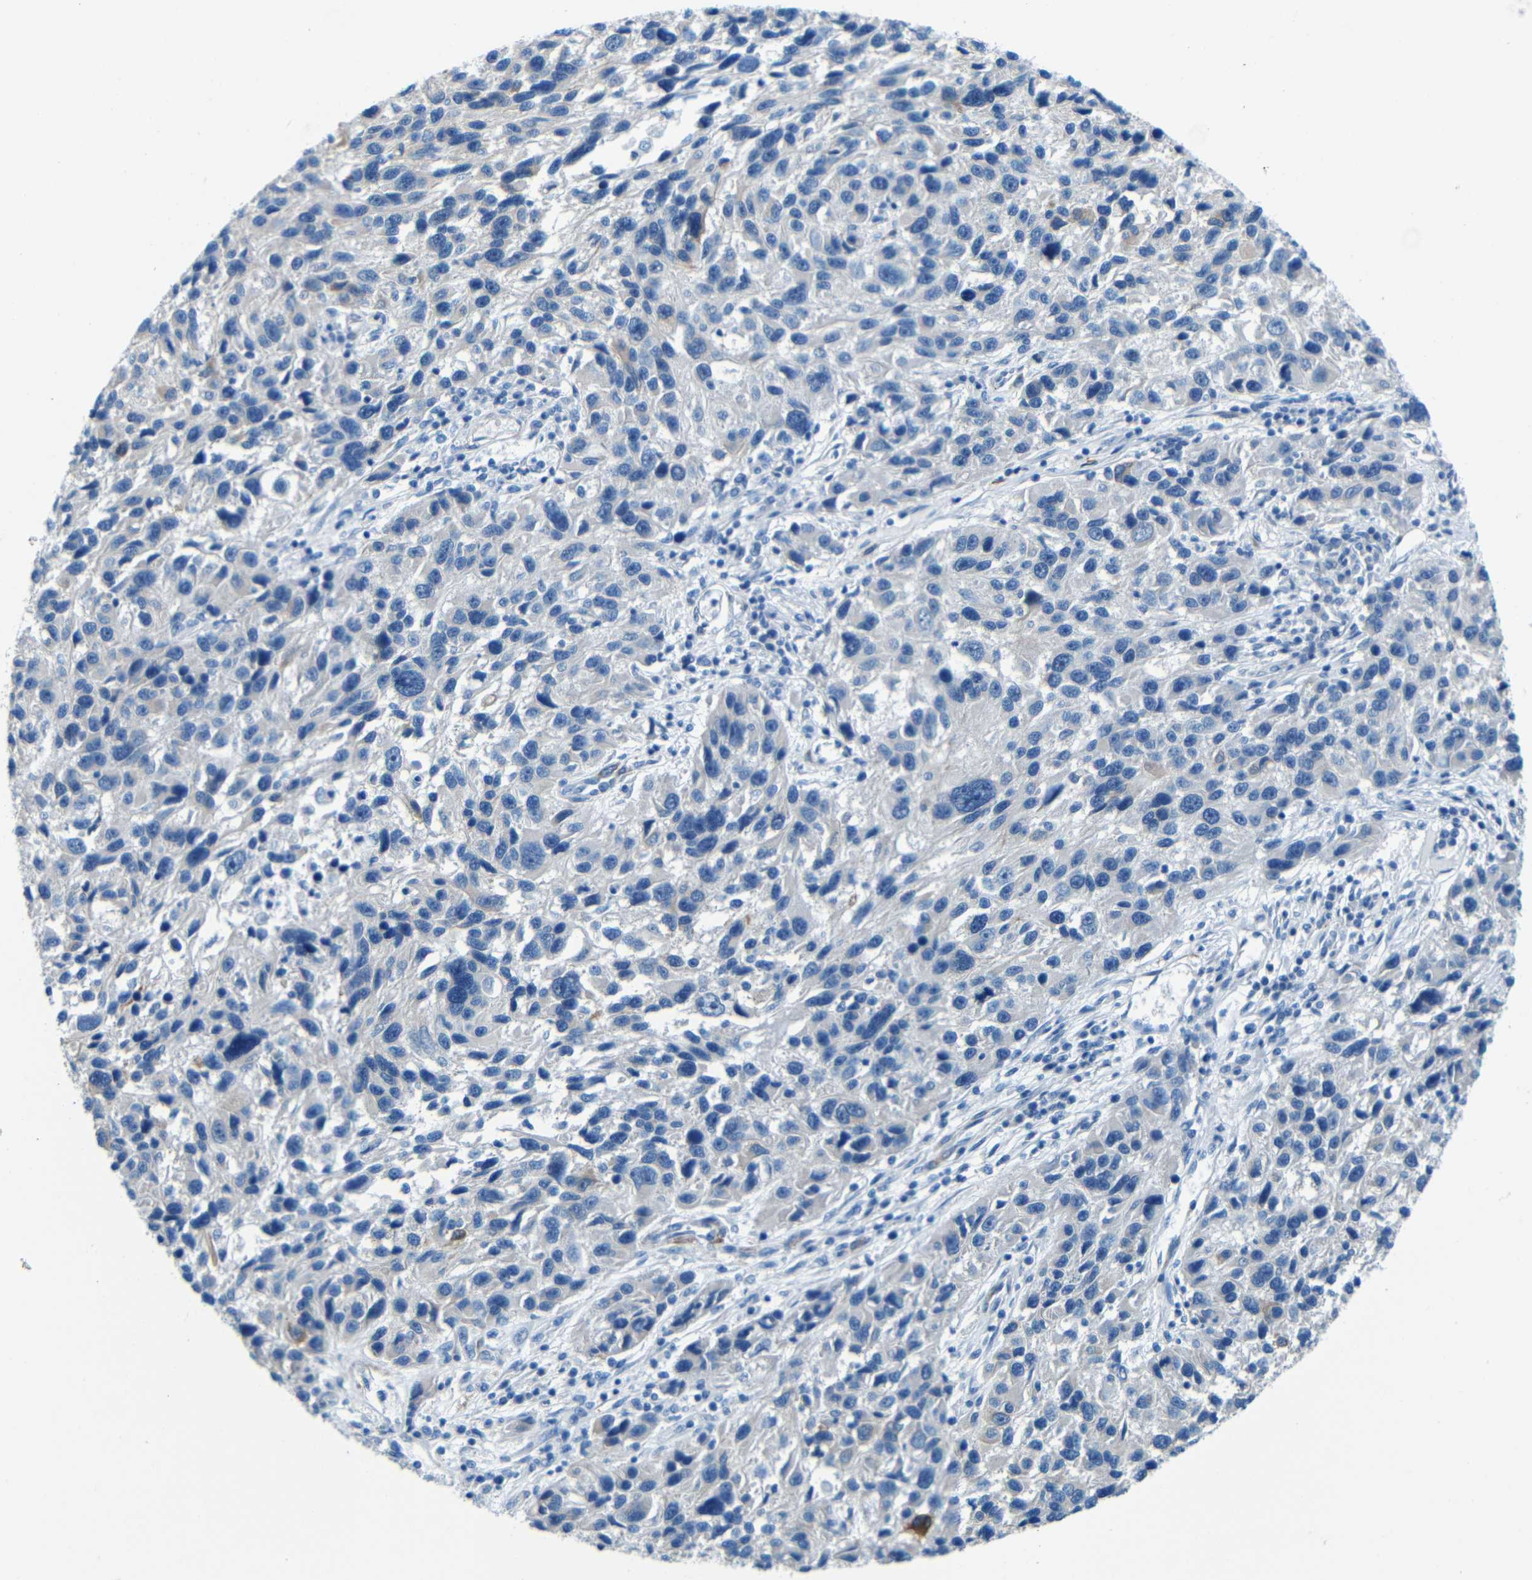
{"staining": {"intensity": "negative", "quantity": "none", "location": "none"}, "tissue": "melanoma", "cell_type": "Tumor cells", "image_type": "cancer", "snomed": [{"axis": "morphology", "description": "Malignant melanoma, NOS"}, {"axis": "topography", "description": "Skin"}], "caption": "Tumor cells are negative for protein expression in human melanoma.", "gene": "MAP2", "patient": {"sex": "male", "age": 53}}